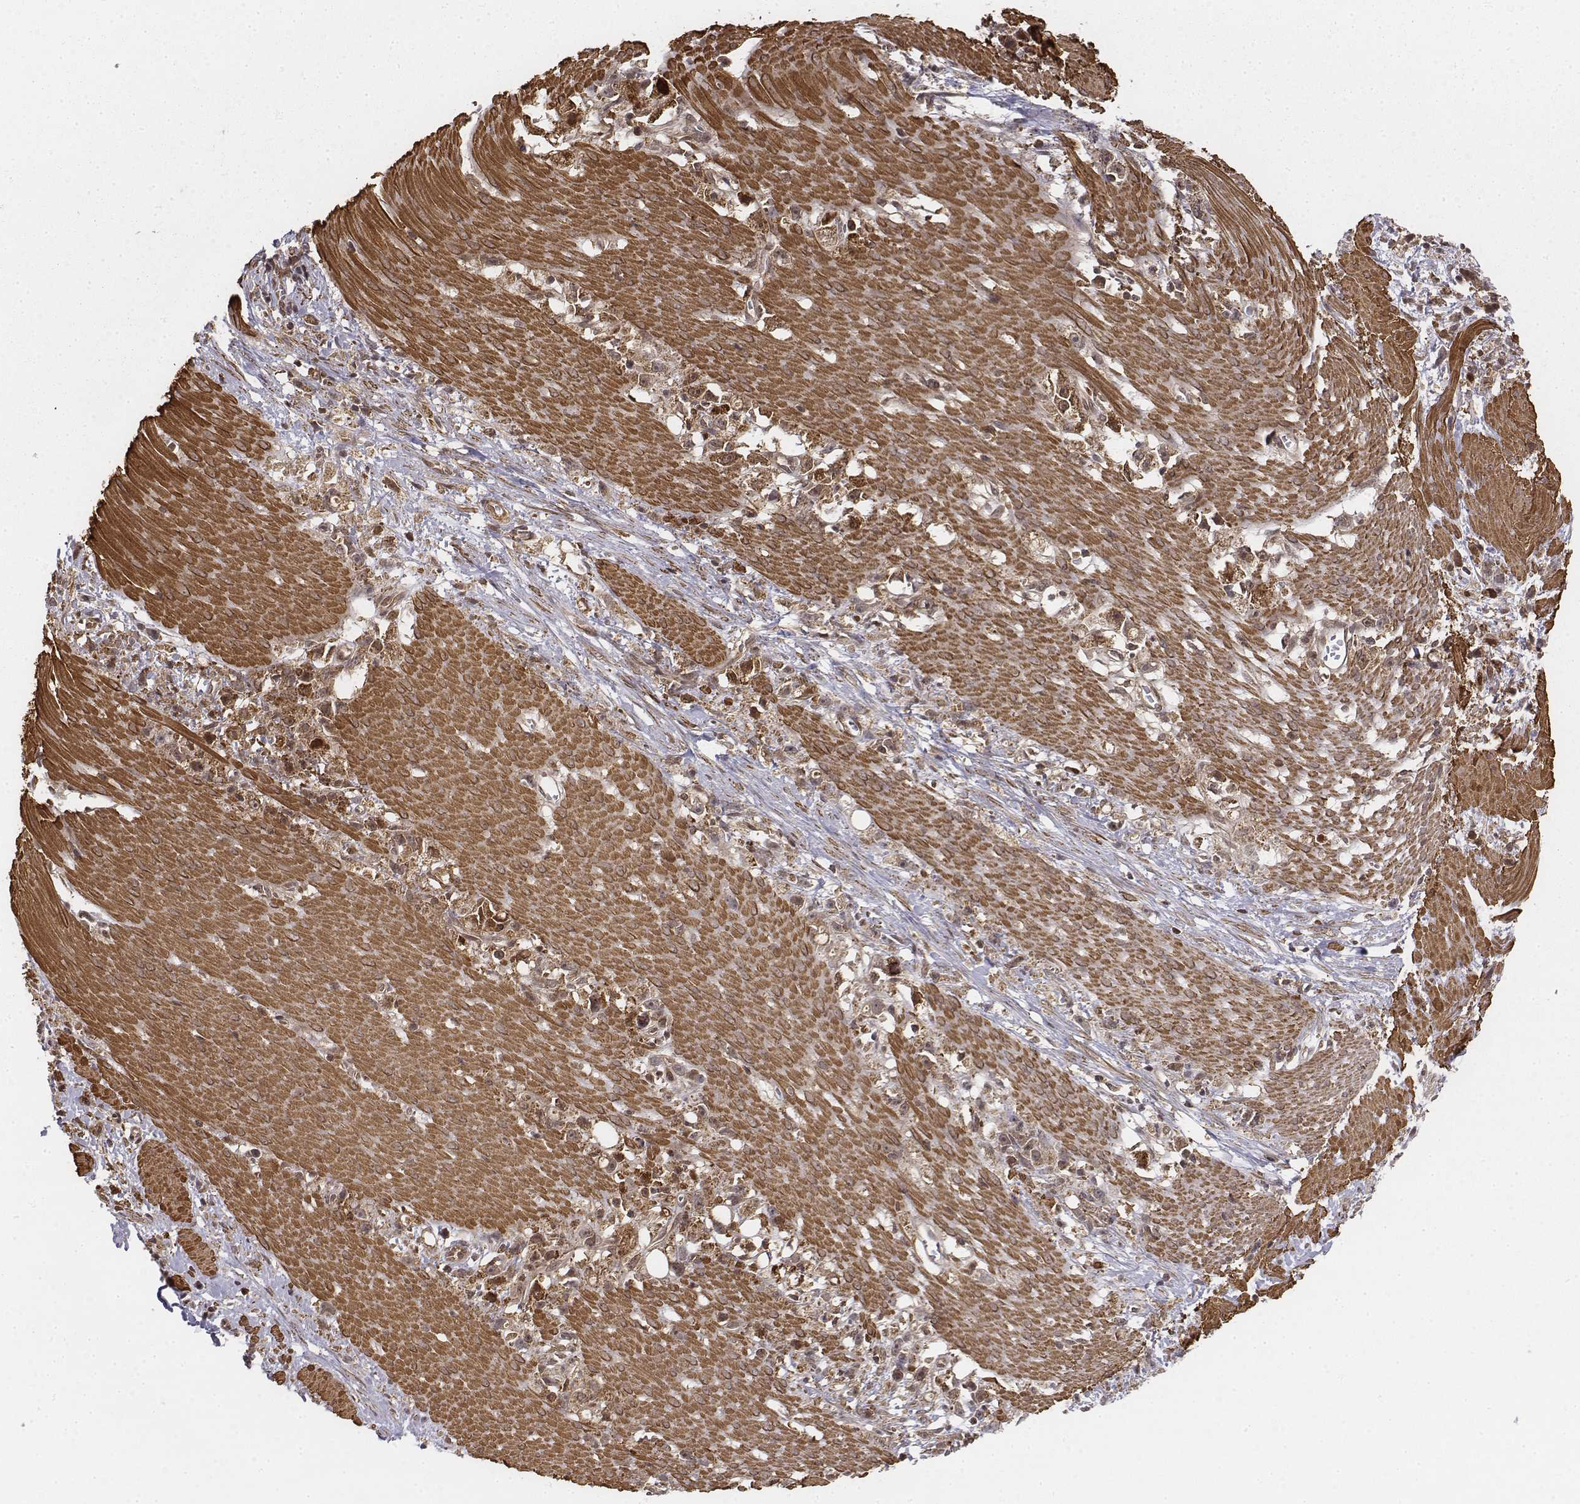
{"staining": {"intensity": "weak", "quantity": ">75%", "location": "cytoplasmic/membranous,nuclear"}, "tissue": "stomach cancer", "cell_type": "Tumor cells", "image_type": "cancer", "snomed": [{"axis": "morphology", "description": "Adenocarcinoma, NOS"}, {"axis": "topography", "description": "Stomach"}], "caption": "A brown stain highlights weak cytoplasmic/membranous and nuclear positivity of a protein in adenocarcinoma (stomach) tumor cells. (DAB IHC with brightfield microscopy, high magnification).", "gene": "ZFYVE19", "patient": {"sex": "female", "age": 59}}